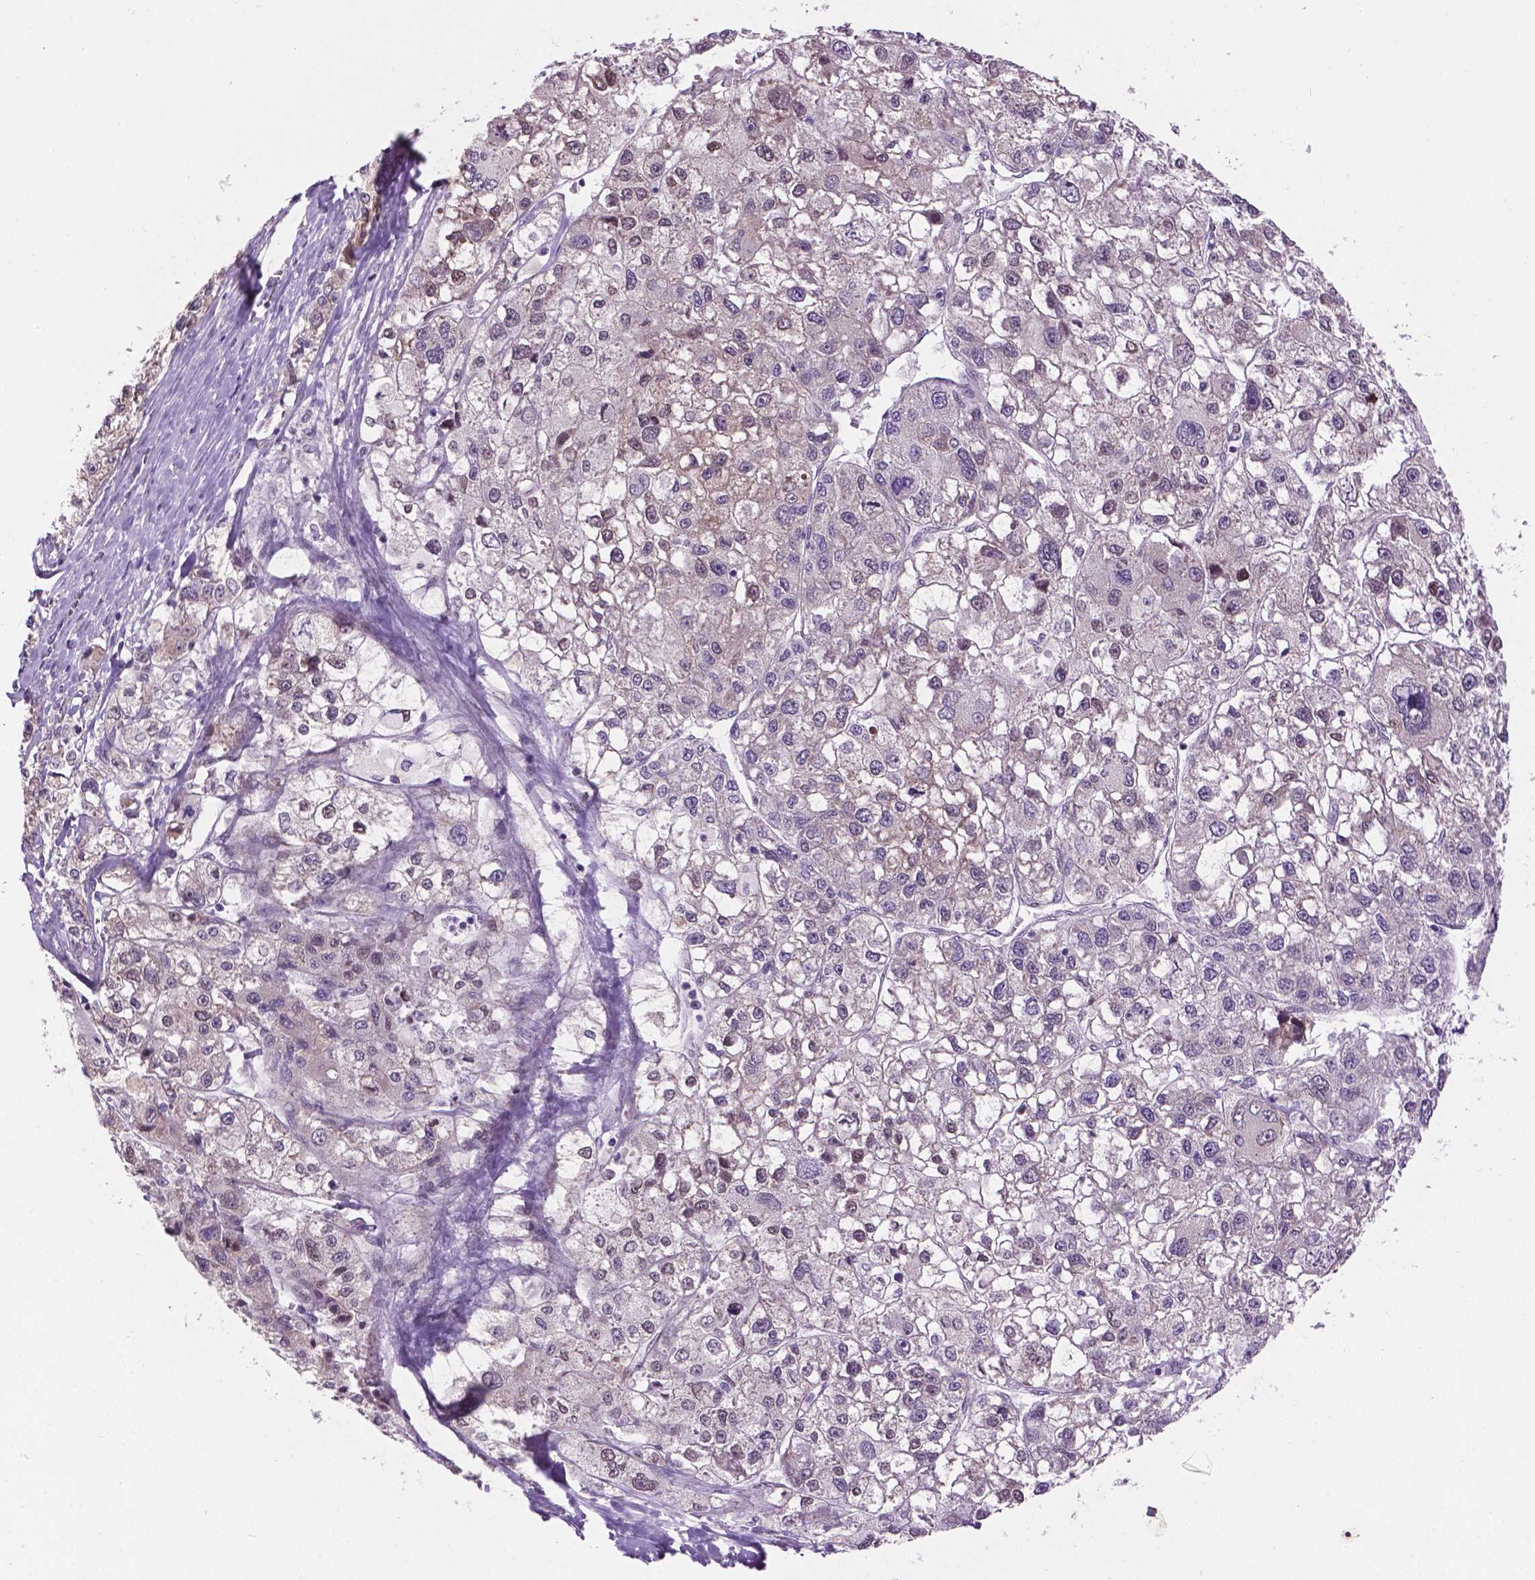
{"staining": {"intensity": "negative", "quantity": "none", "location": "none"}, "tissue": "liver cancer", "cell_type": "Tumor cells", "image_type": "cancer", "snomed": [{"axis": "morphology", "description": "Carcinoma, Hepatocellular, NOS"}, {"axis": "topography", "description": "Liver"}], "caption": "High power microscopy micrograph of an immunohistochemistry (IHC) image of liver hepatocellular carcinoma, revealing no significant staining in tumor cells. (IHC, brightfield microscopy, high magnification).", "gene": "IRF6", "patient": {"sex": "male", "age": 56}}